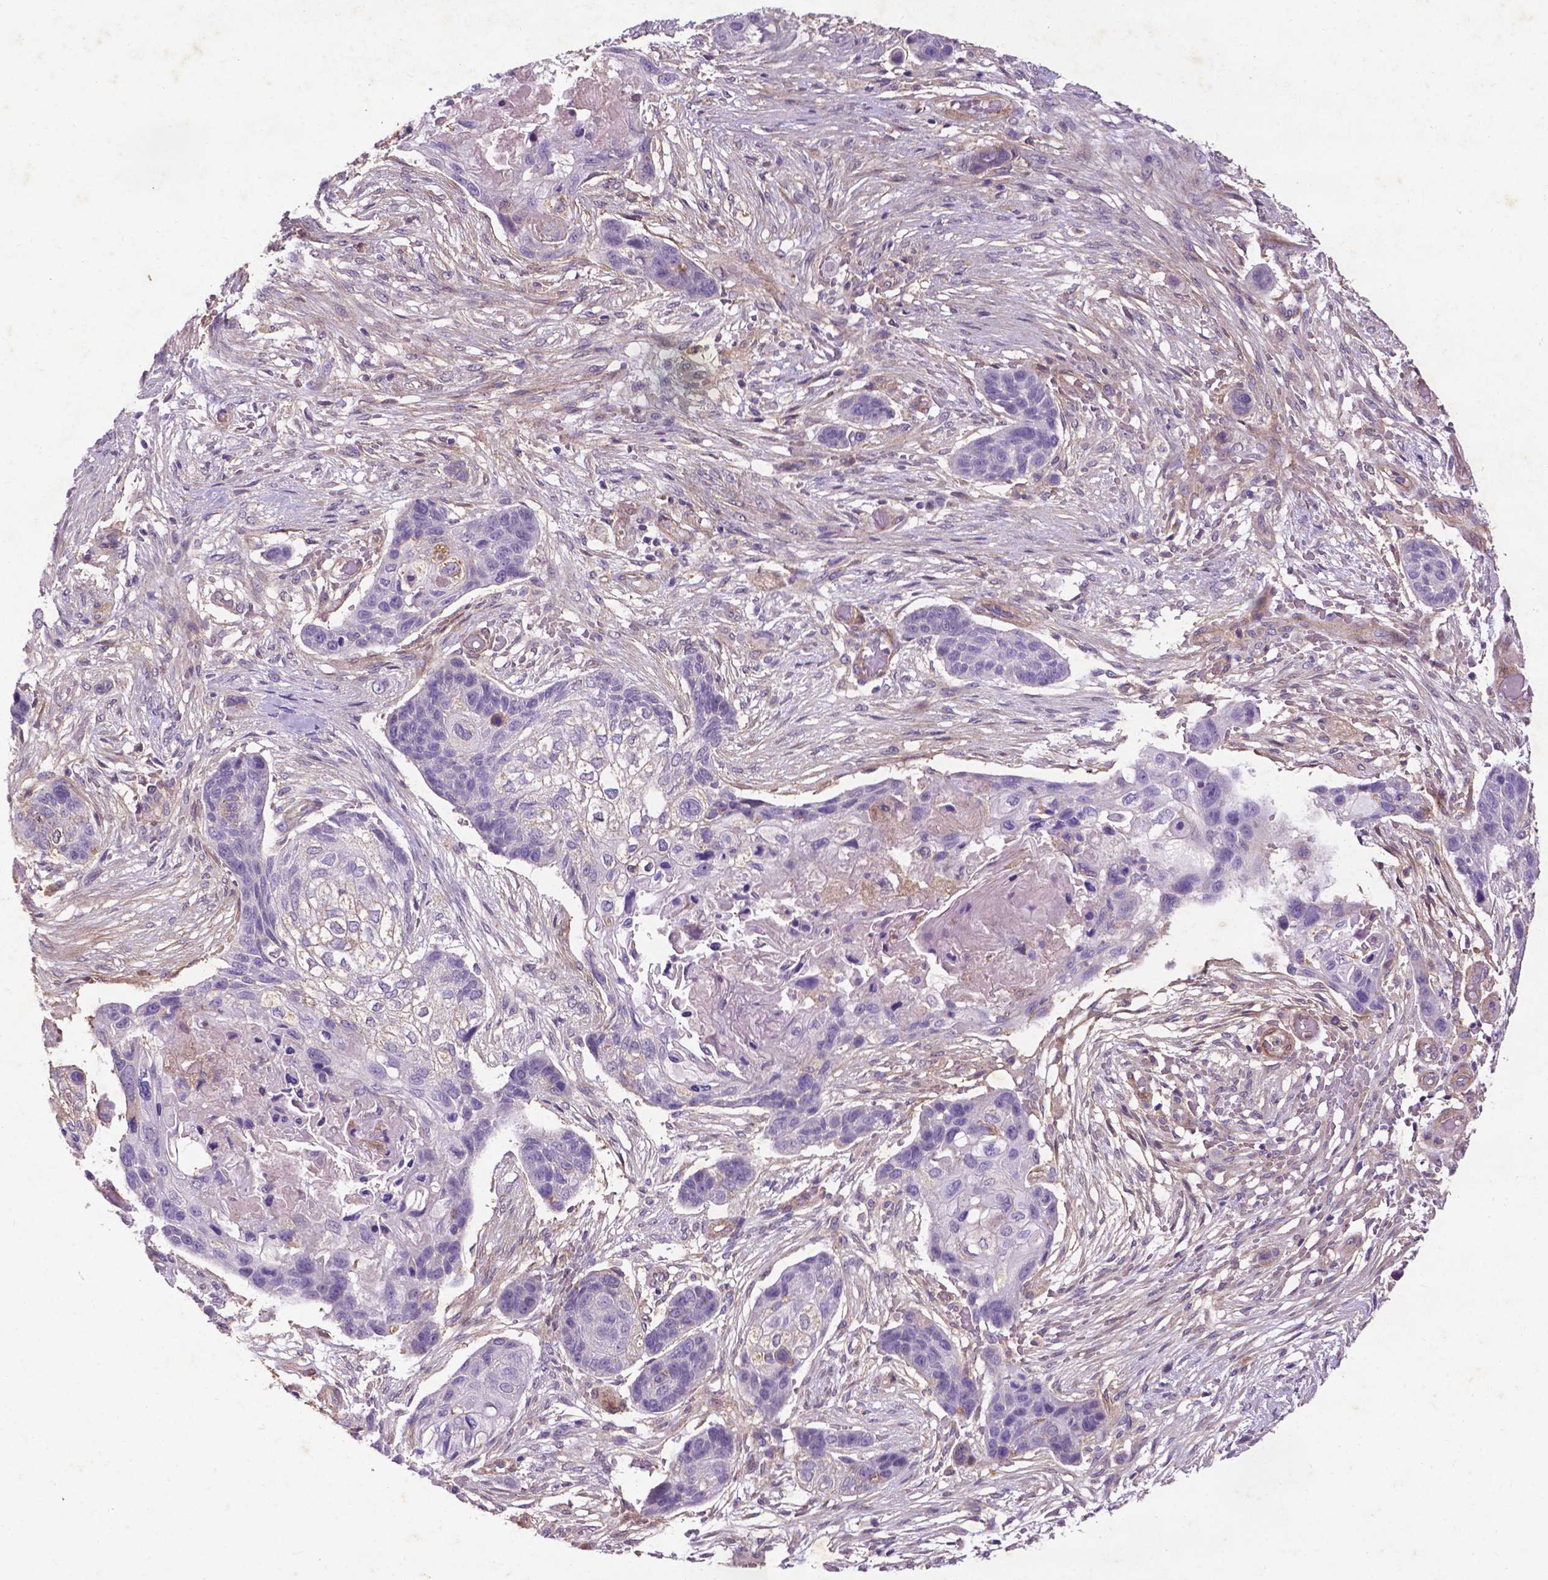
{"staining": {"intensity": "negative", "quantity": "none", "location": "none"}, "tissue": "lung cancer", "cell_type": "Tumor cells", "image_type": "cancer", "snomed": [{"axis": "morphology", "description": "Squamous cell carcinoma, NOS"}, {"axis": "topography", "description": "Lung"}], "caption": "This photomicrograph is of squamous cell carcinoma (lung) stained with immunohistochemistry to label a protein in brown with the nuclei are counter-stained blue. There is no expression in tumor cells.", "gene": "RRAS", "patient": {"sex": "male", "age": 69}}